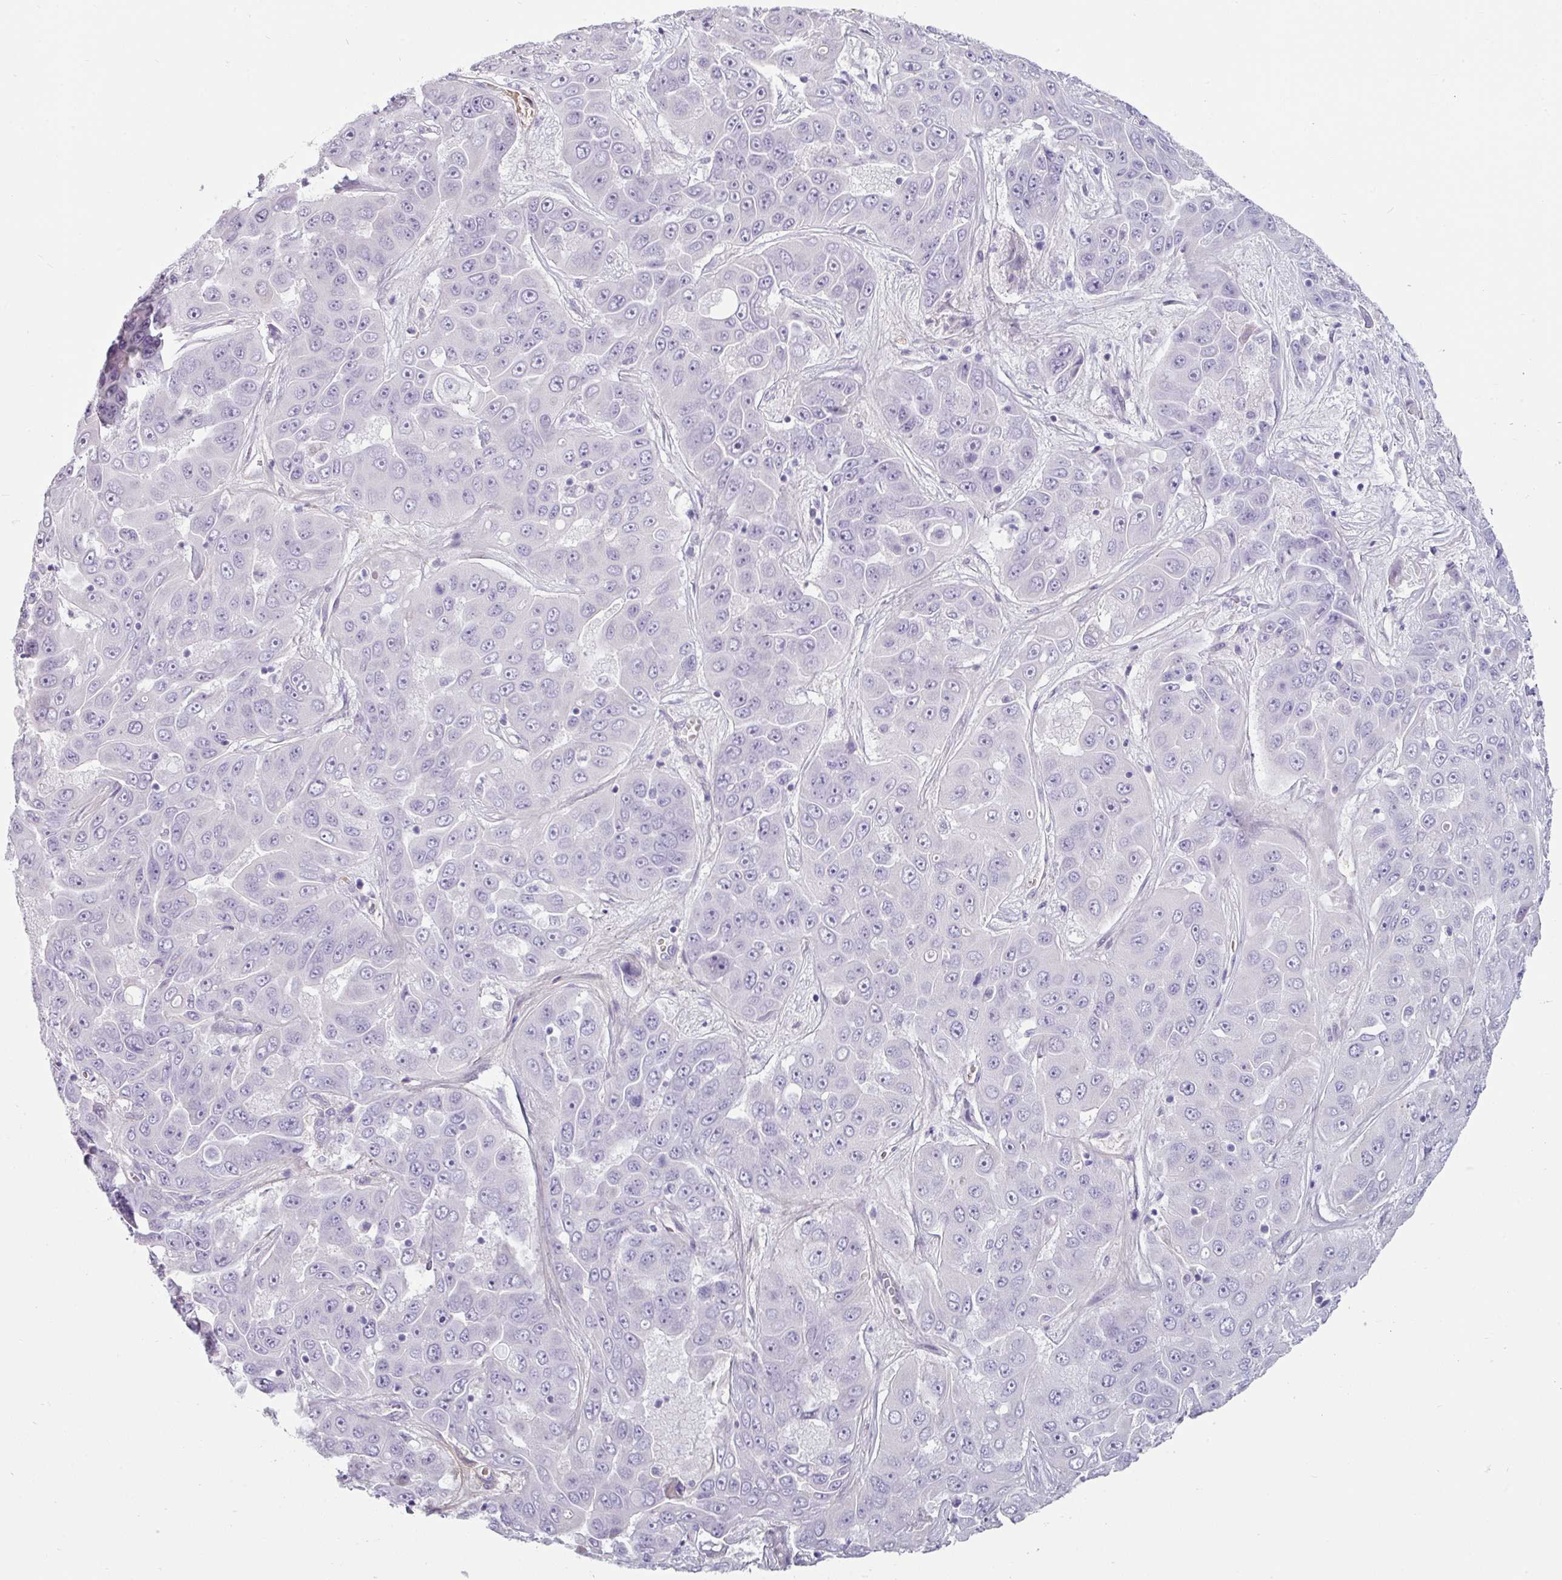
{"staining": {"intensity": "negative", "quantity": "none", "location": "none"}, "tissue": "liver cancer", "cell_type": "Tumor cells", "image_type": "cancer", "snomed": [{"axis": "morphology", "description": "Cholangiocarcinoma"}, {"axis": "topography", "description": "Liver"}], "caption": "IHC image of liver cholangiocarcinoma stained for a protein (brown), which shows no positivity in tumor cells. (Stains: DAB immunohistochemistry (IHC) with hematoxylin counter stain, Microscopy: brightfield microscopy at high magnification).", "gene": "CLCA1", "patient": {"sex": "female", "age": 52}}